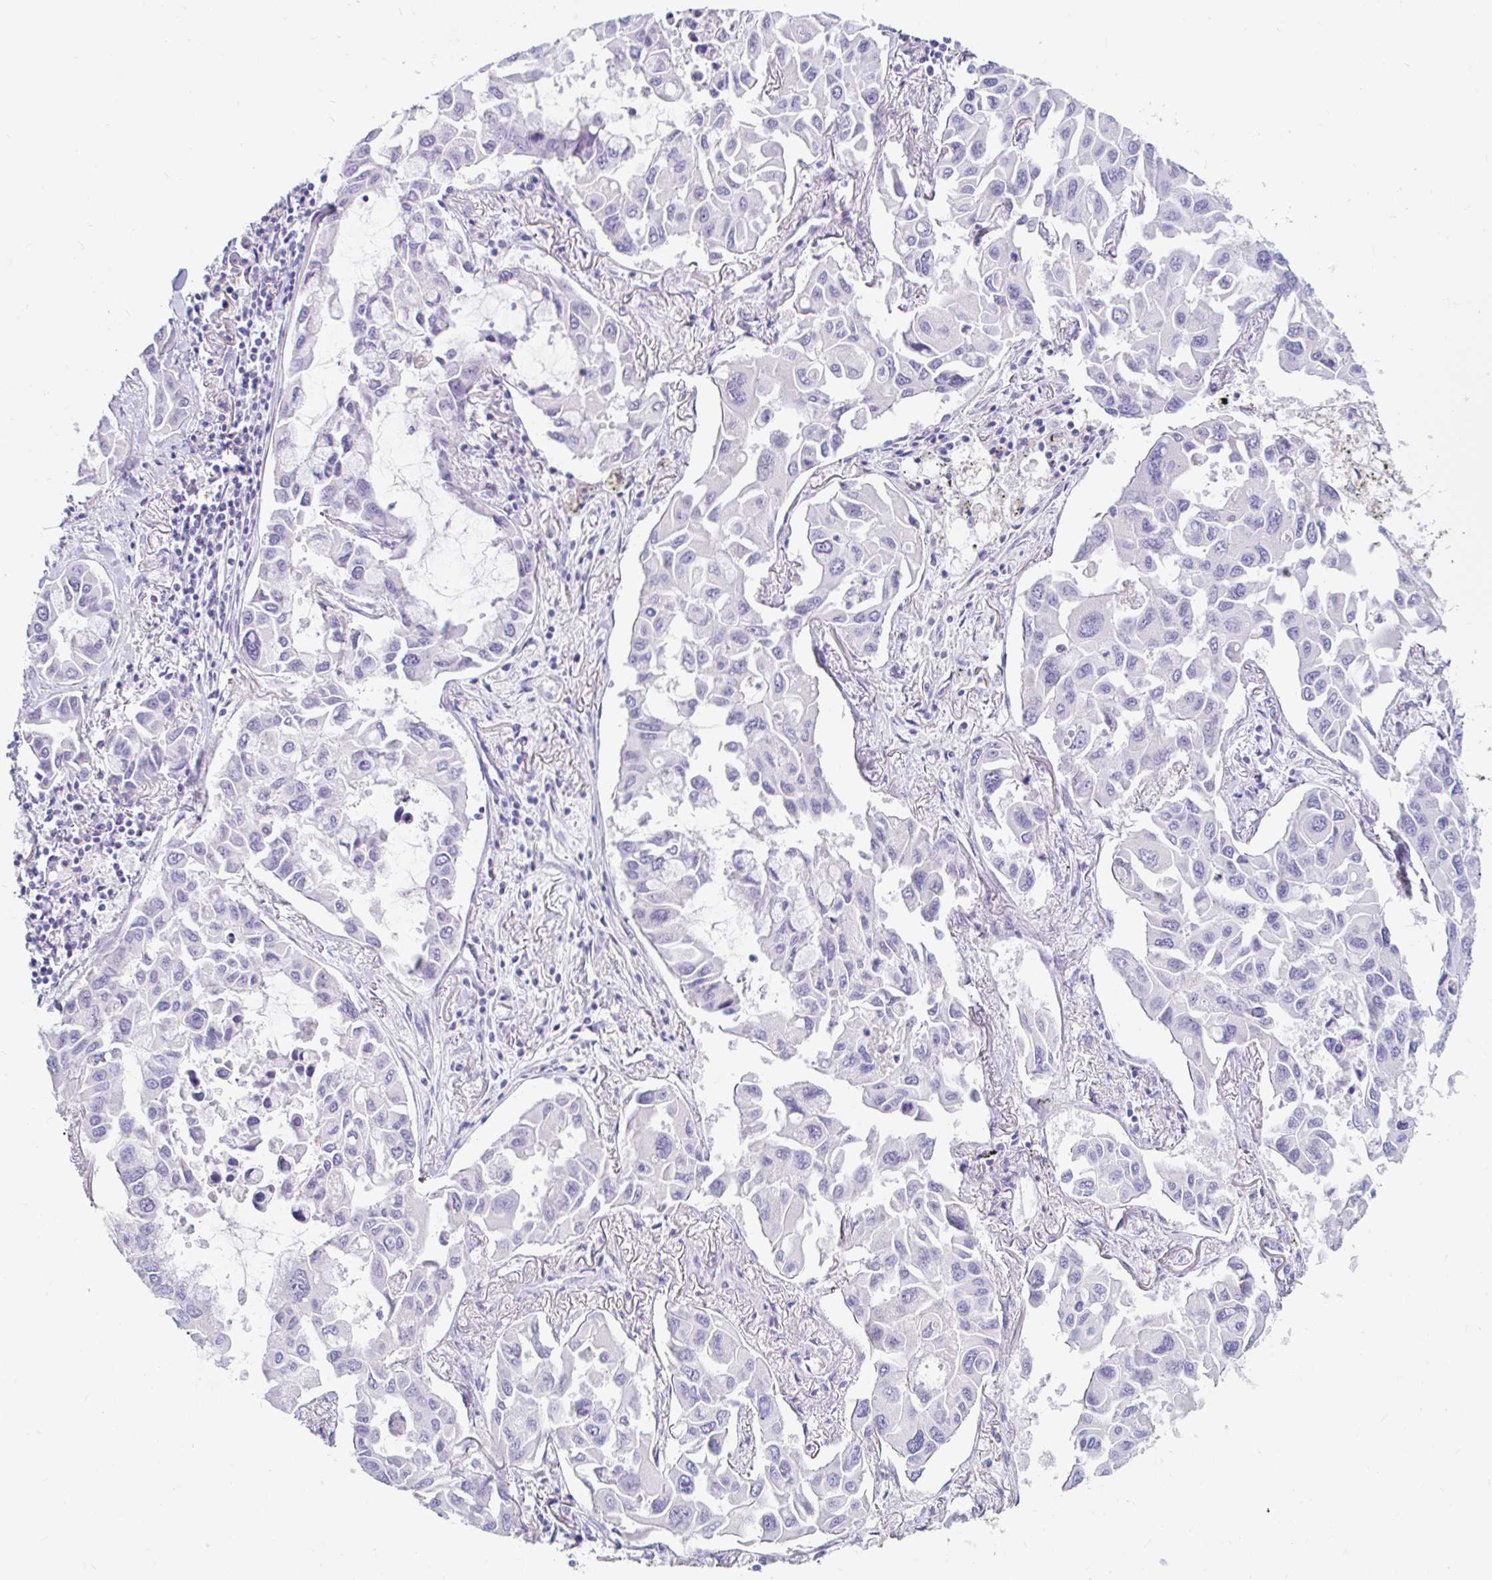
{"staining": {"intensity": "negative", "quantity": "none", "location": "none"}, "tissue": "lung cancer", "cell_type": "Tumor cells", "image_type": "cancer", "snomed": [{"axis": "morphology", "description": "Adenocarcinoma, NOS"}, {"axis": "topography", "description": "Lung"}], "caption": "IHC micrograph of adenocarcinoma (lung) stained for a protein (brown), which reveals no expression in tumor cells.", "gene": "TEX44", "patient": {"sex": "male", "age": 64}}